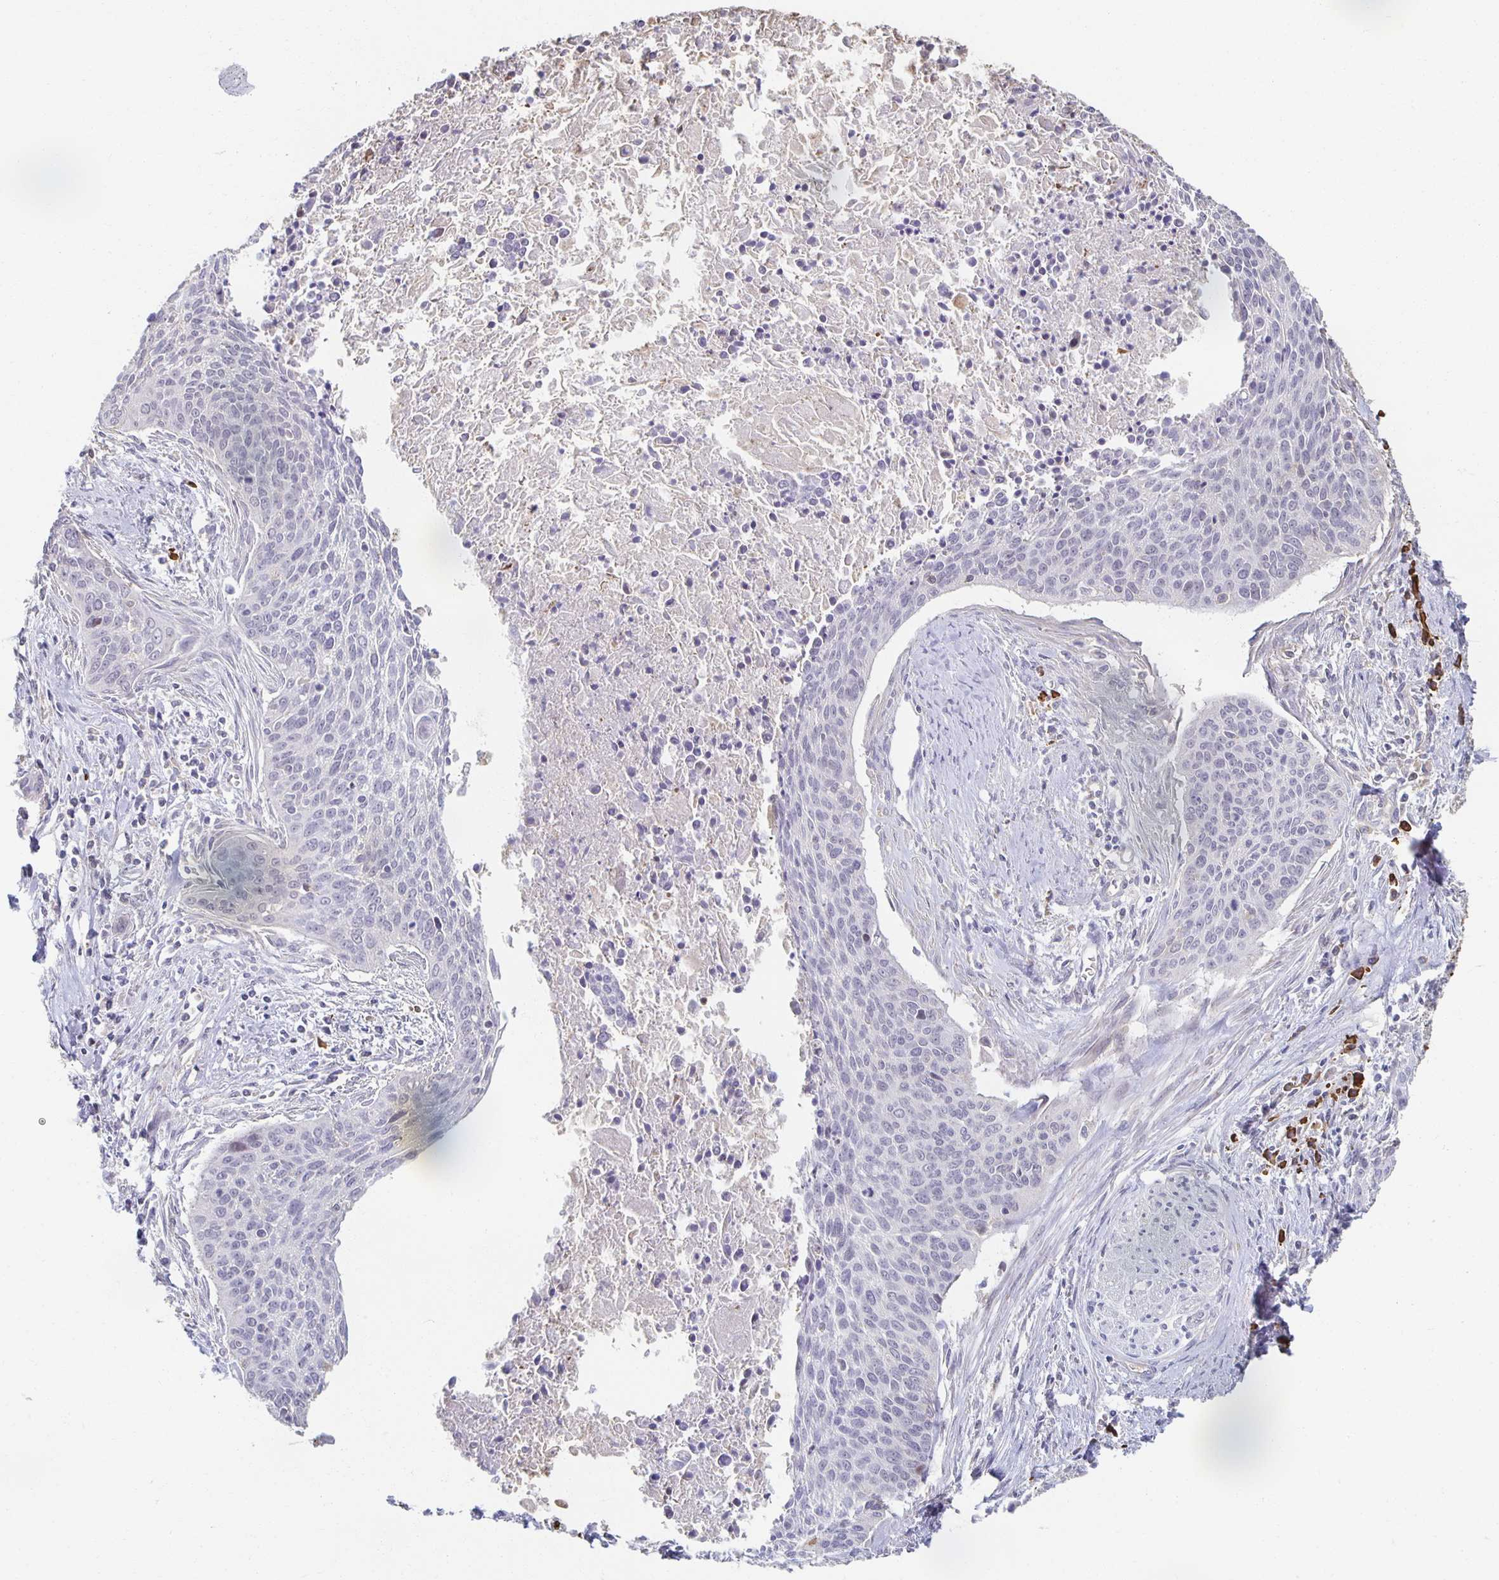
{"staining": {"intensity": "negative", "quantity": "none", "location": "none"}, "tissue": "cervical cancer", "cell_type": "Tumor cells", "image_type": "cancer", "snomed": [{"axis": "morphology", "description": "Squamous cell carcinoma, NOS"}, {"axis": "topography", "description": "Cervix"}], "caption": "Human cervical cancer (squamous cell carcinoma) stained for a protein using immunohistochemistry (IHC) demonstrates no staining in tumor cells.", "gene": "ZNF692", "patient": {"sex": "female", "age": 55}}